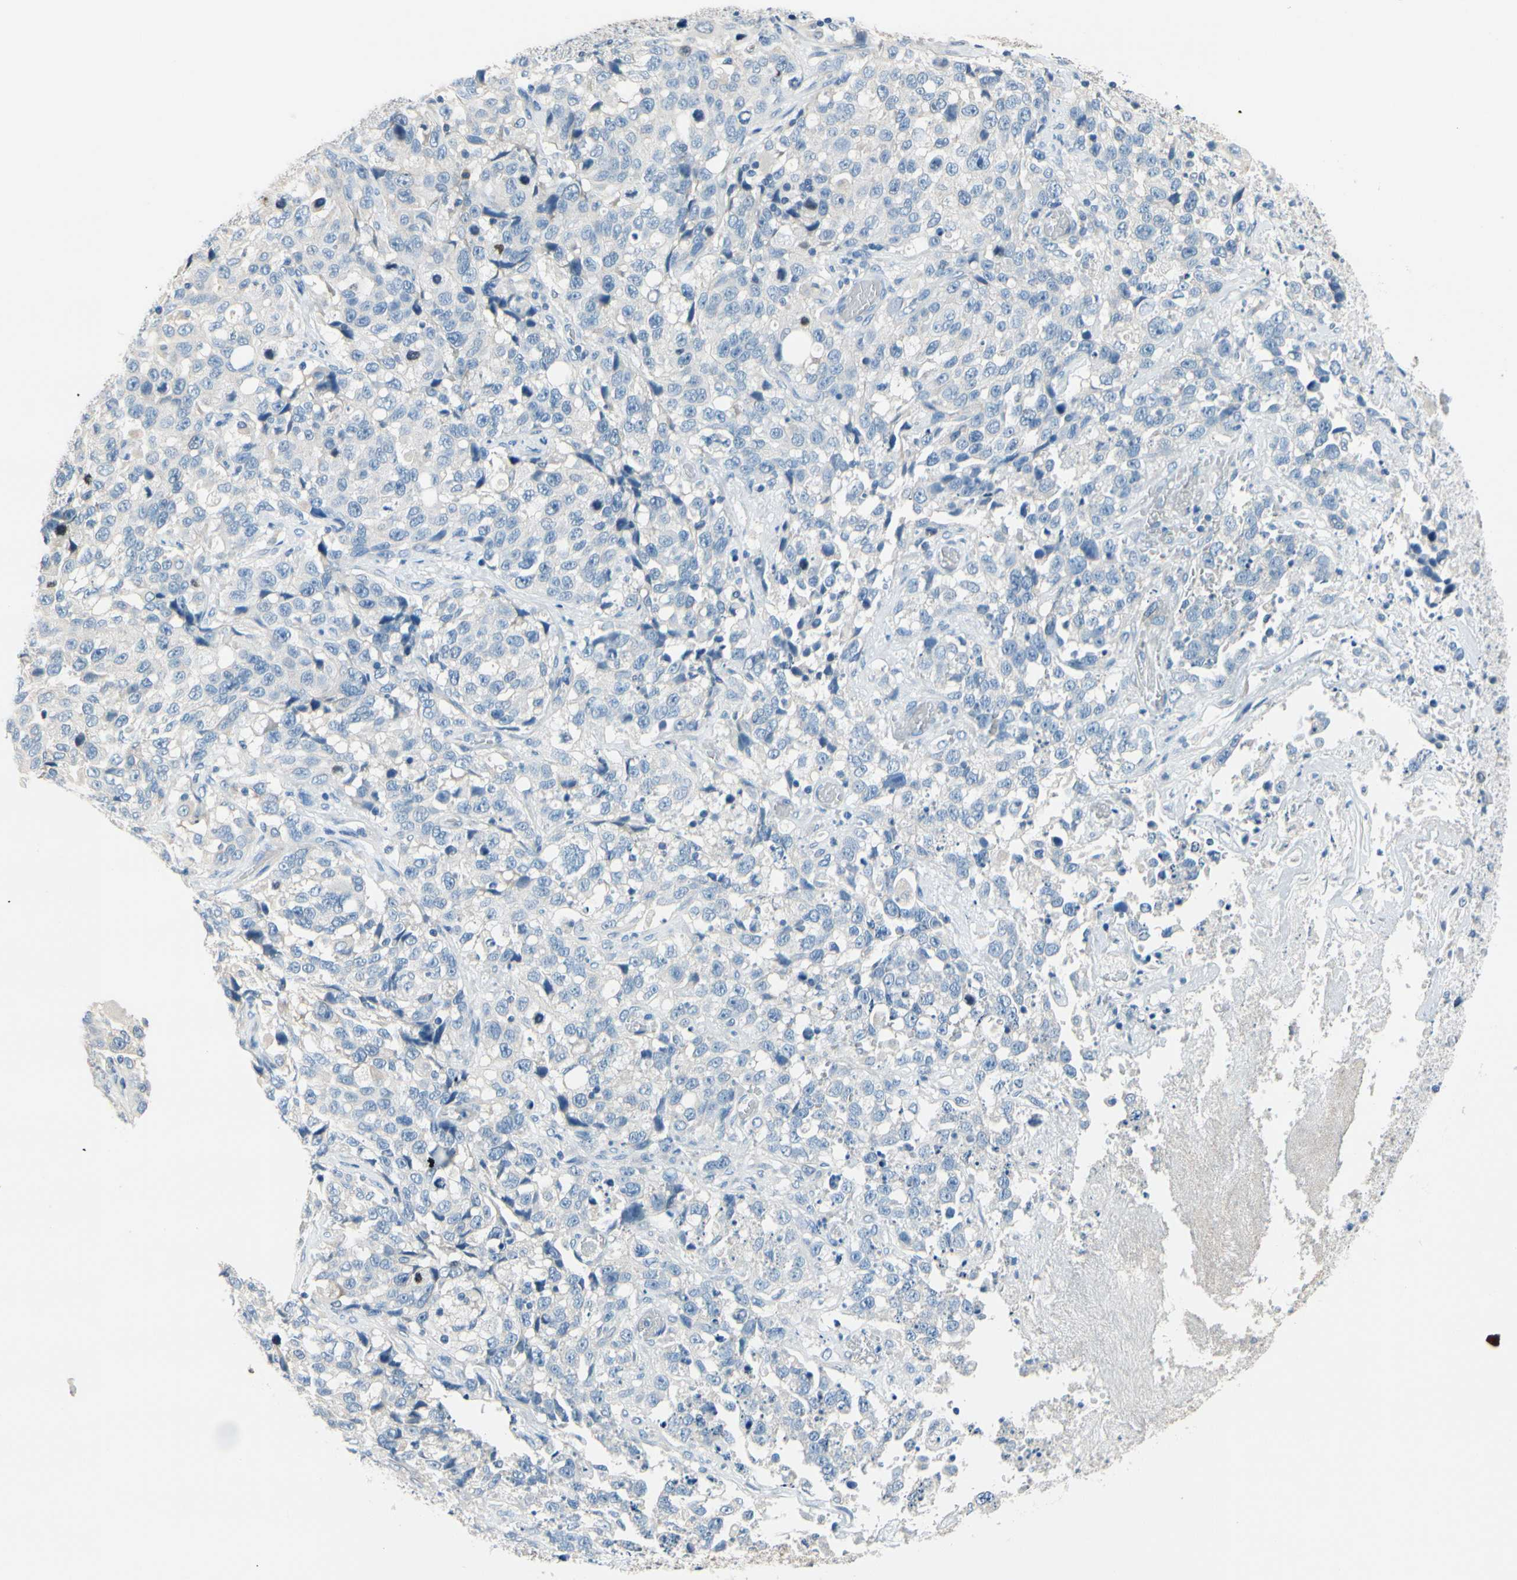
{"staining": {"intensity": "negative", "quantity": "none", "location": "none"}, "tissue": "stomach cancer", "cell_type": "Tumor cells", "image_type": "cancer", "snomed": [{"axis": "morphology", "description": "Normal tissue, NOS"}, {"axis": "morphology", "description": "Adenocarcinoma, NOS"}, {"axis": "topography", "description": "Stomach"}], "caption": "A histopathology image of adenocarcinoma (stomach) stained for a protein demonstrates no brown staining in tumor cells.", "gene": "CKAP2", "patient": {"sex": "male", "age": 48}}